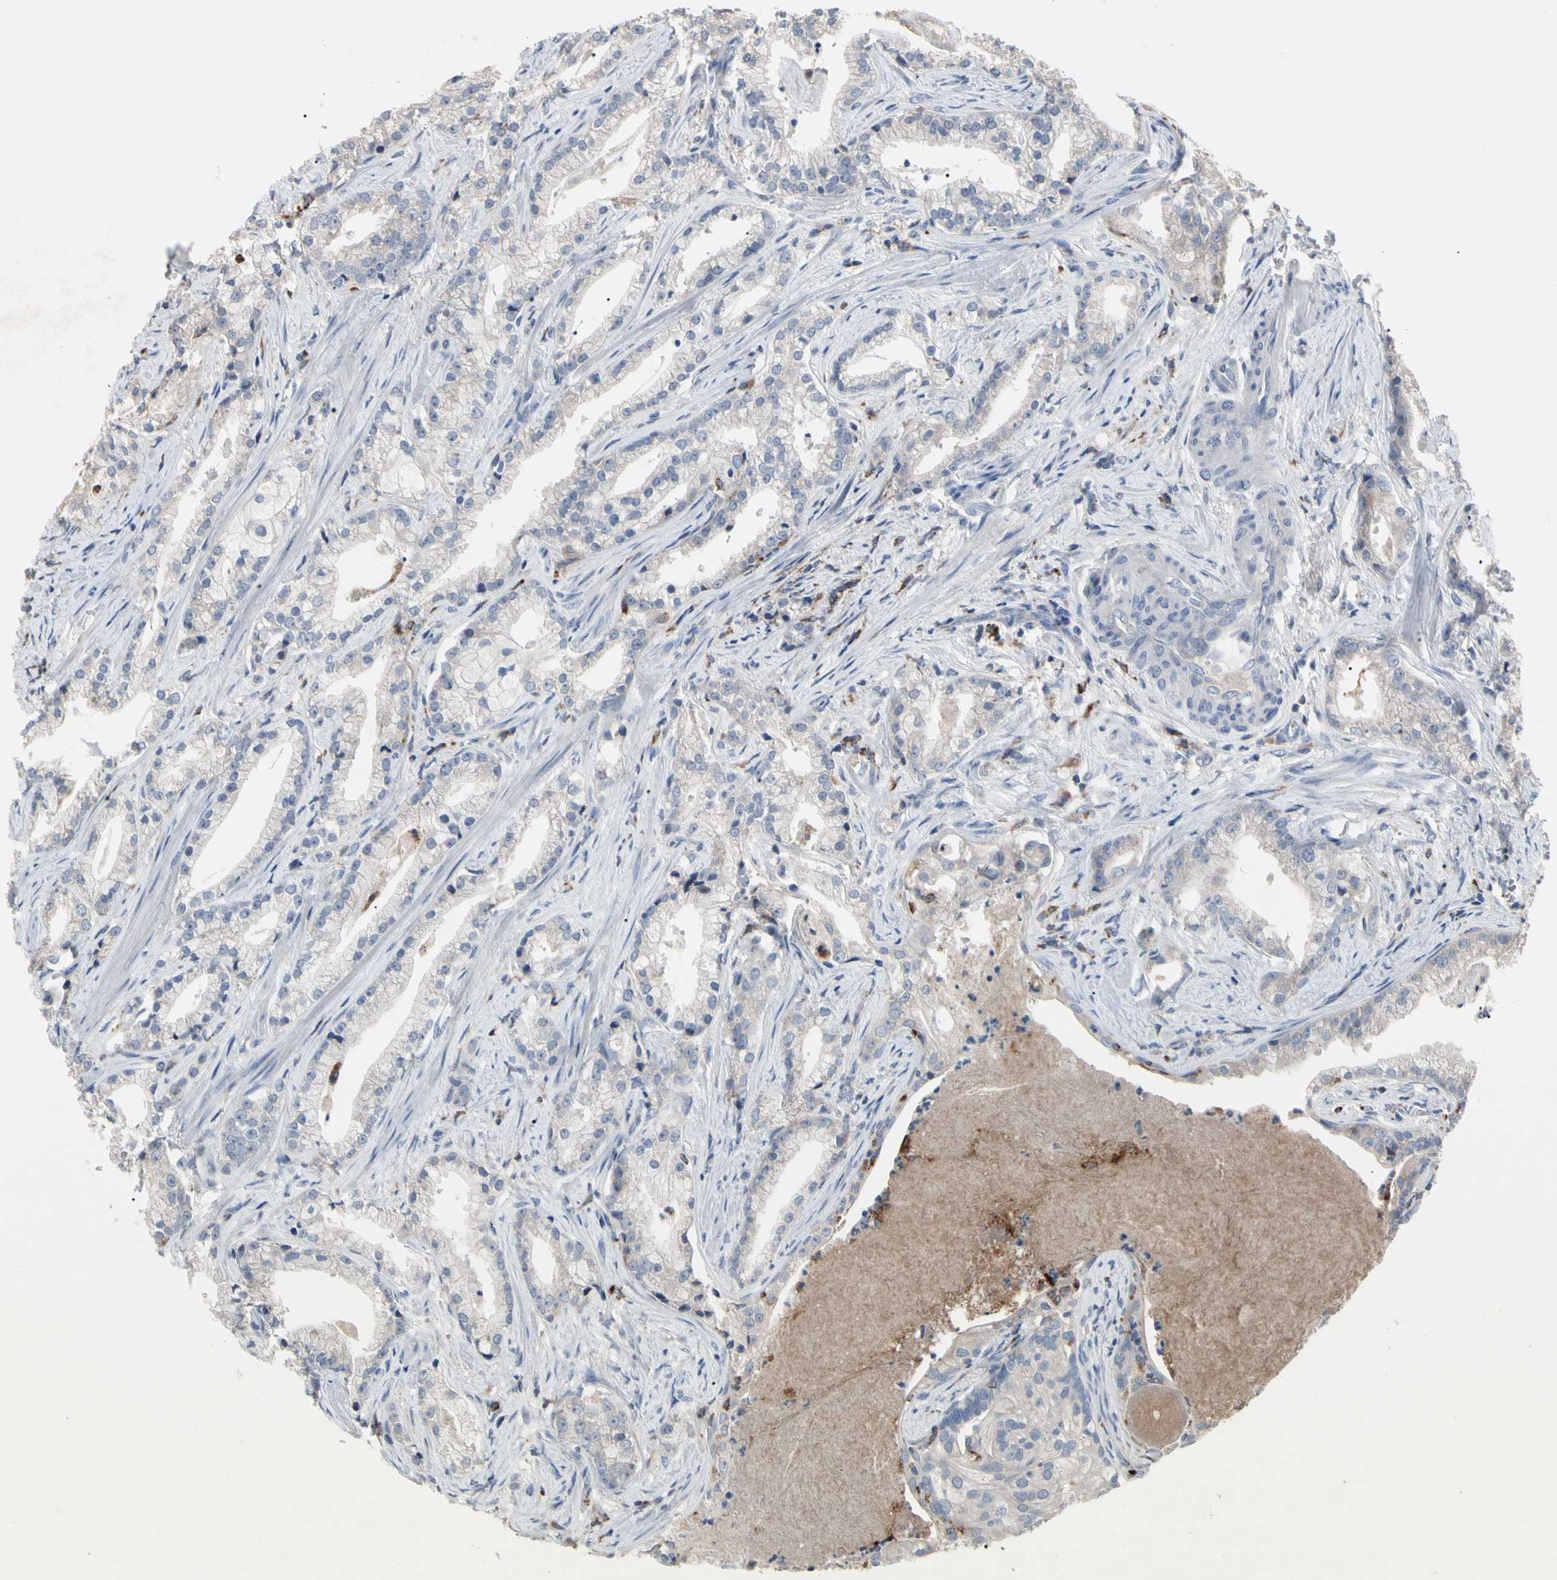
{"staining": {"intensity": "weak", "quantity": "<25%", "location": "cytoplasmic/membranous"}, "tissue": "prostate cancer", "cell_type": "Tumor cells", "image_type": "cancer", "snomed": [{"axis": "morphology", "description": "Adenocarcinoma, Low grade"}, {"axis": "topography", "description": "Prostate"}], "caption": "Prostate cancer was stained to show a protein in brown. There is no significant expression in tumor cells. Nuclei are stained in blue.", "gene": "ADA2", "patient": {"sex": "male", "age": 59}}